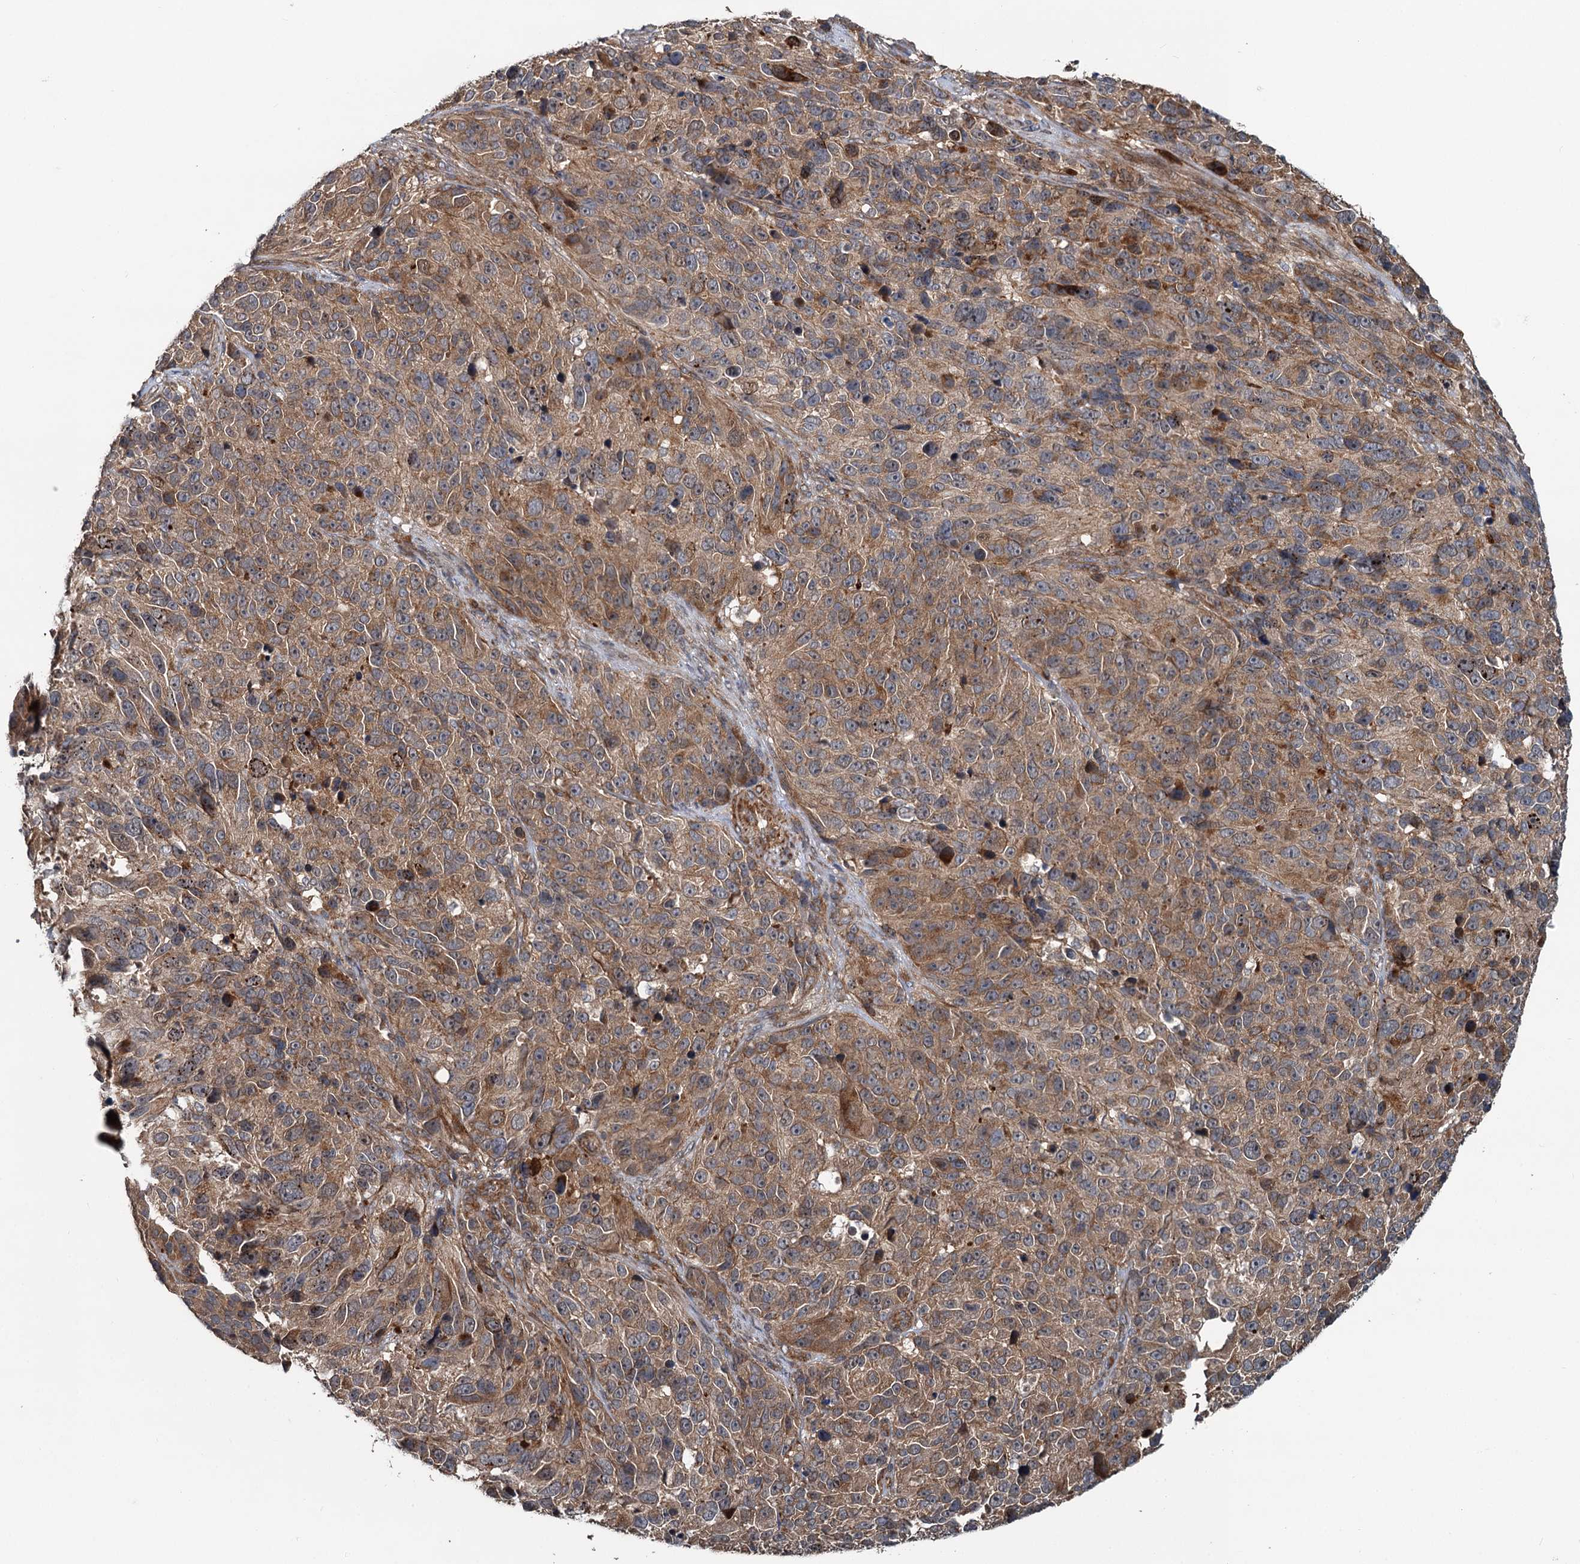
{"staining": {"intensity": "moderate", "quantity": ">75%", "location": "cytoplasmic/membranous"}, "tissue": "melanoma", "cell_type": "Tumor cells", "image_type": "cancer", "snomed": [{"axis": "morphology", "description": "Malignant melanoma, NOS"}, {"axis": "topography", "description": "Skin"}], "caption": "Moderate cytoplasmic/membranous expression is present in approximately >75% of tumor cells in melanoma.", "gene": "LRRK2", "patient": {"sex": "male", "age": 84}}